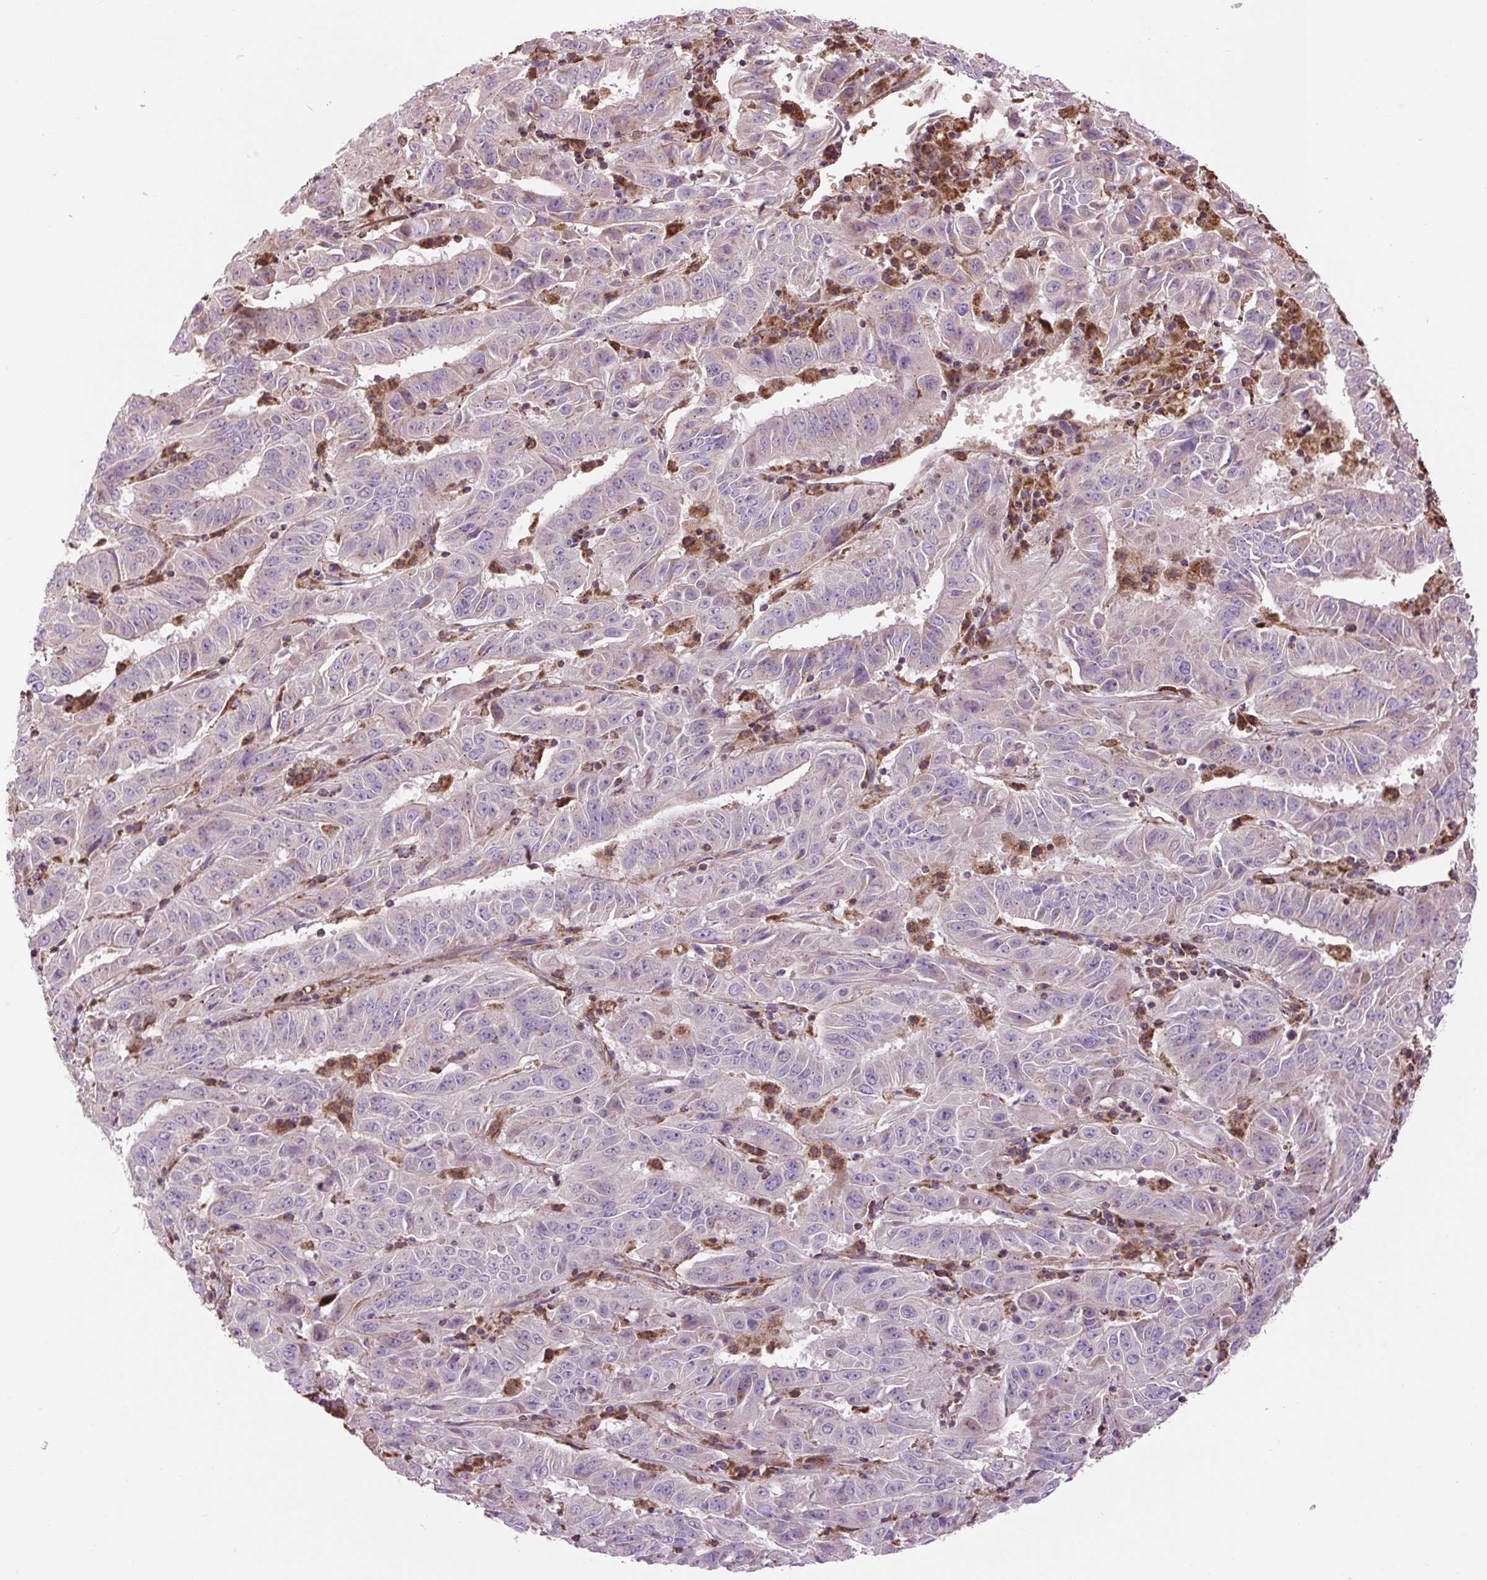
{"staining": {"intensity": "negative", "quantity": "none", "location": "none"}, "tissue": "pancreatic cancer", "cell_type": "Tumor cells", "image_type": "cancer", "snomed": [{"axis": "morphology", "description": "Adenocarcinoma, NOS"}, {"axis": "topography", "description": "Pancreas"}], "caption": "DAB (3,3'-diaminobenzidine) immunohistochemical staining of human pancreatic cancer (adenocarcinoma) demonstrates no significant positivity in tumor cells.", "gene": "PLCG1", "patient": {"sex": "male", "age": 63}}